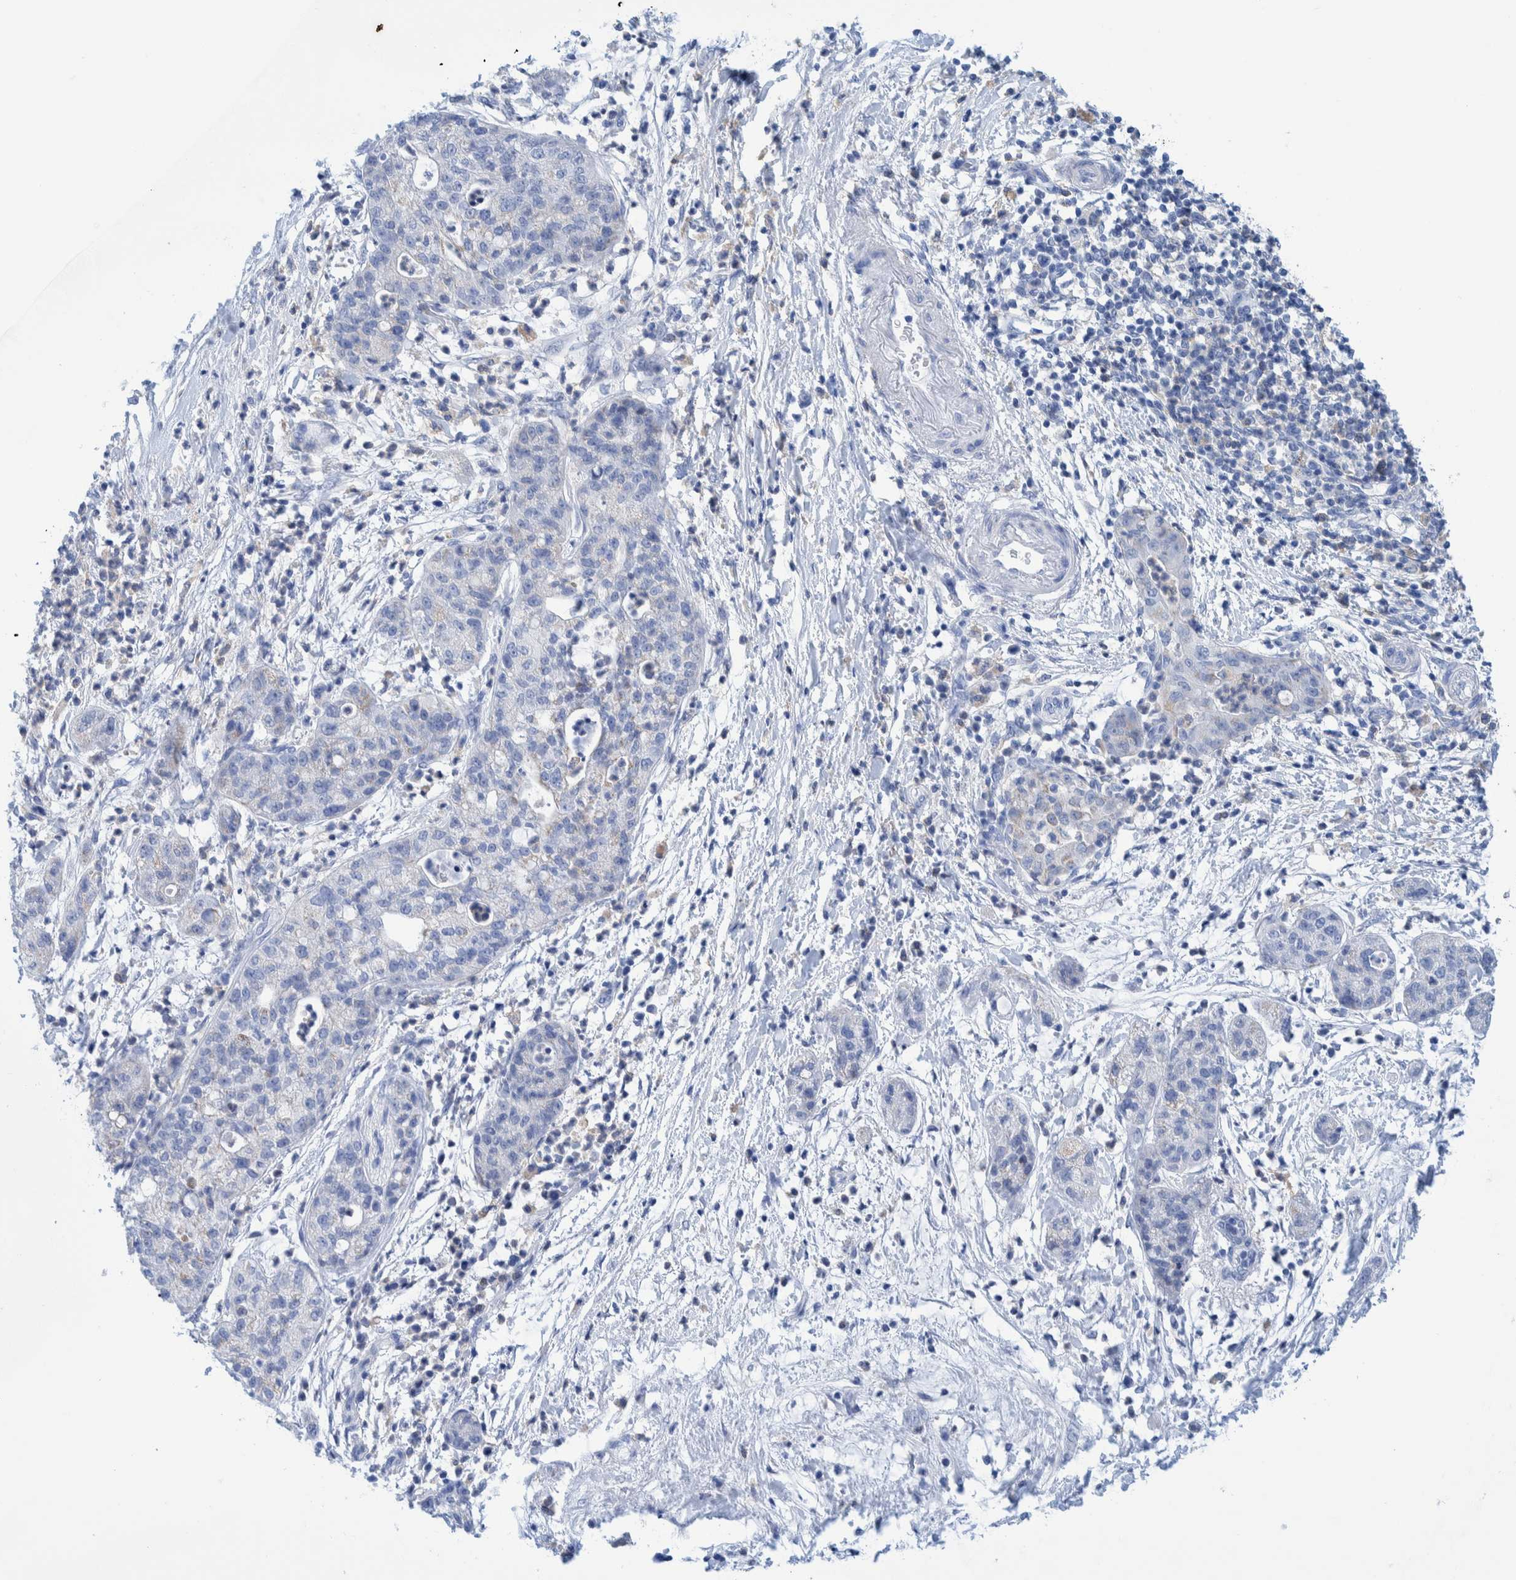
{"staining": {"intensity": "negative", "quantity": "none", "location": "none"}, "tissue": "pancreatic cancer", "cell_type": "Tumor cells", "image_type": "cancer", "snomed": [{"axis": "morphology", "description": "Adenocarcinoma, NOS"}, {"axis": "topography", "description": "Pancreas"}], "caption": "Pancreatic cancer (adenocarcinoma) stained for a protein using immunohistochemistry (IHC) exhibits no expression tumor cells.", "gene": "KRT14", "patient": {"sex": "female", "age": 78}}